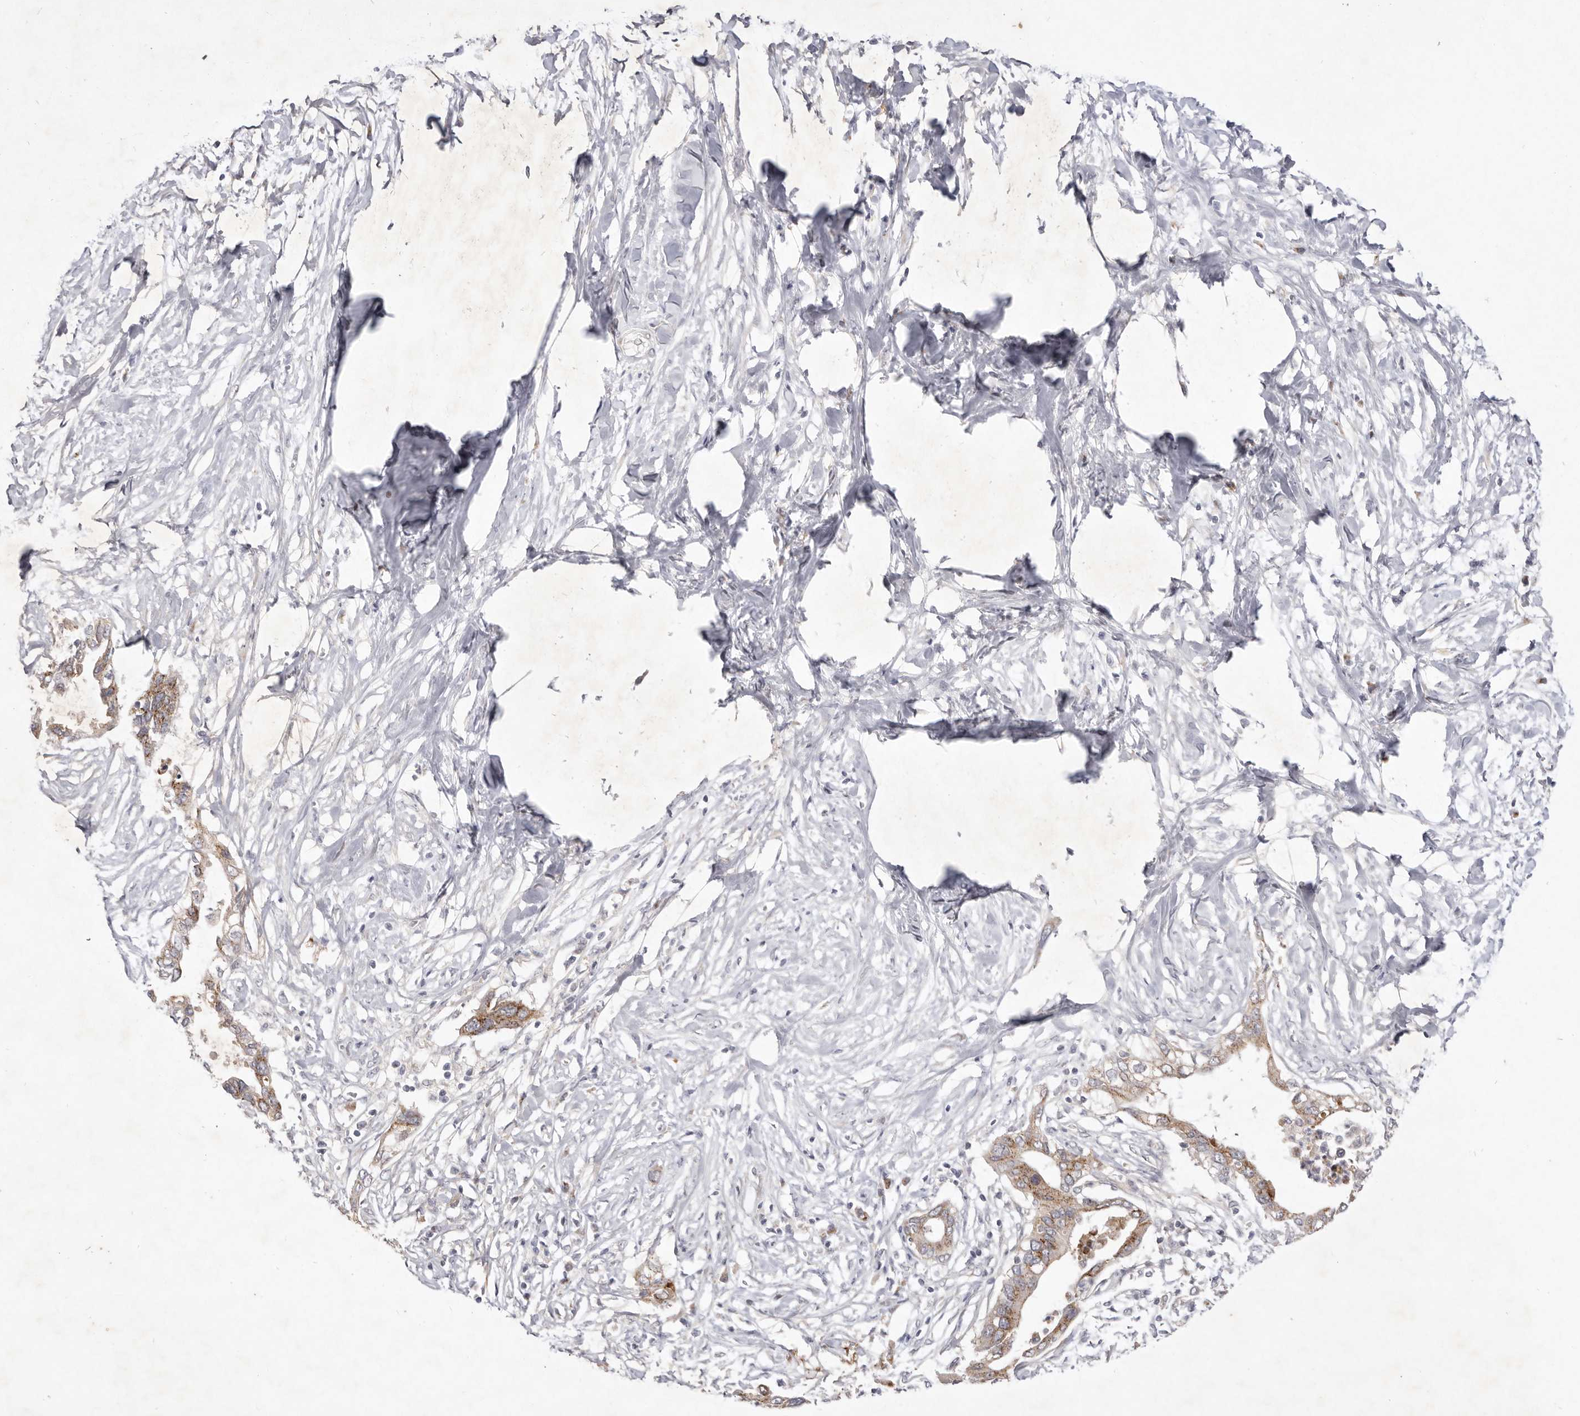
{"staining": {"intensity": "moderate", "quantity": ">75%", "location": "cytoplasmic/membranous"}, "tissue": "pancreatic cancer", "cell_type": "Tumor cells", "image_type": "cancer", "snomed": [{"axis": "morphology", "description": "Normal tissue, NOS"}, {"axis": "morphology", "description": "Adenocarcinoma, NOS"}, {"axis": "topography", "description": "Pancreas"}, {"axis": "topography", "description": "Peripheral nerve tissue"}], "caption": "Protein staining of pancreatic cancer tissue shows moderate cytoplasmic/membranous expression in about >75% of tumor cells.", "gene": "USP24", "patient": {"sex": "male", "age": 59}}